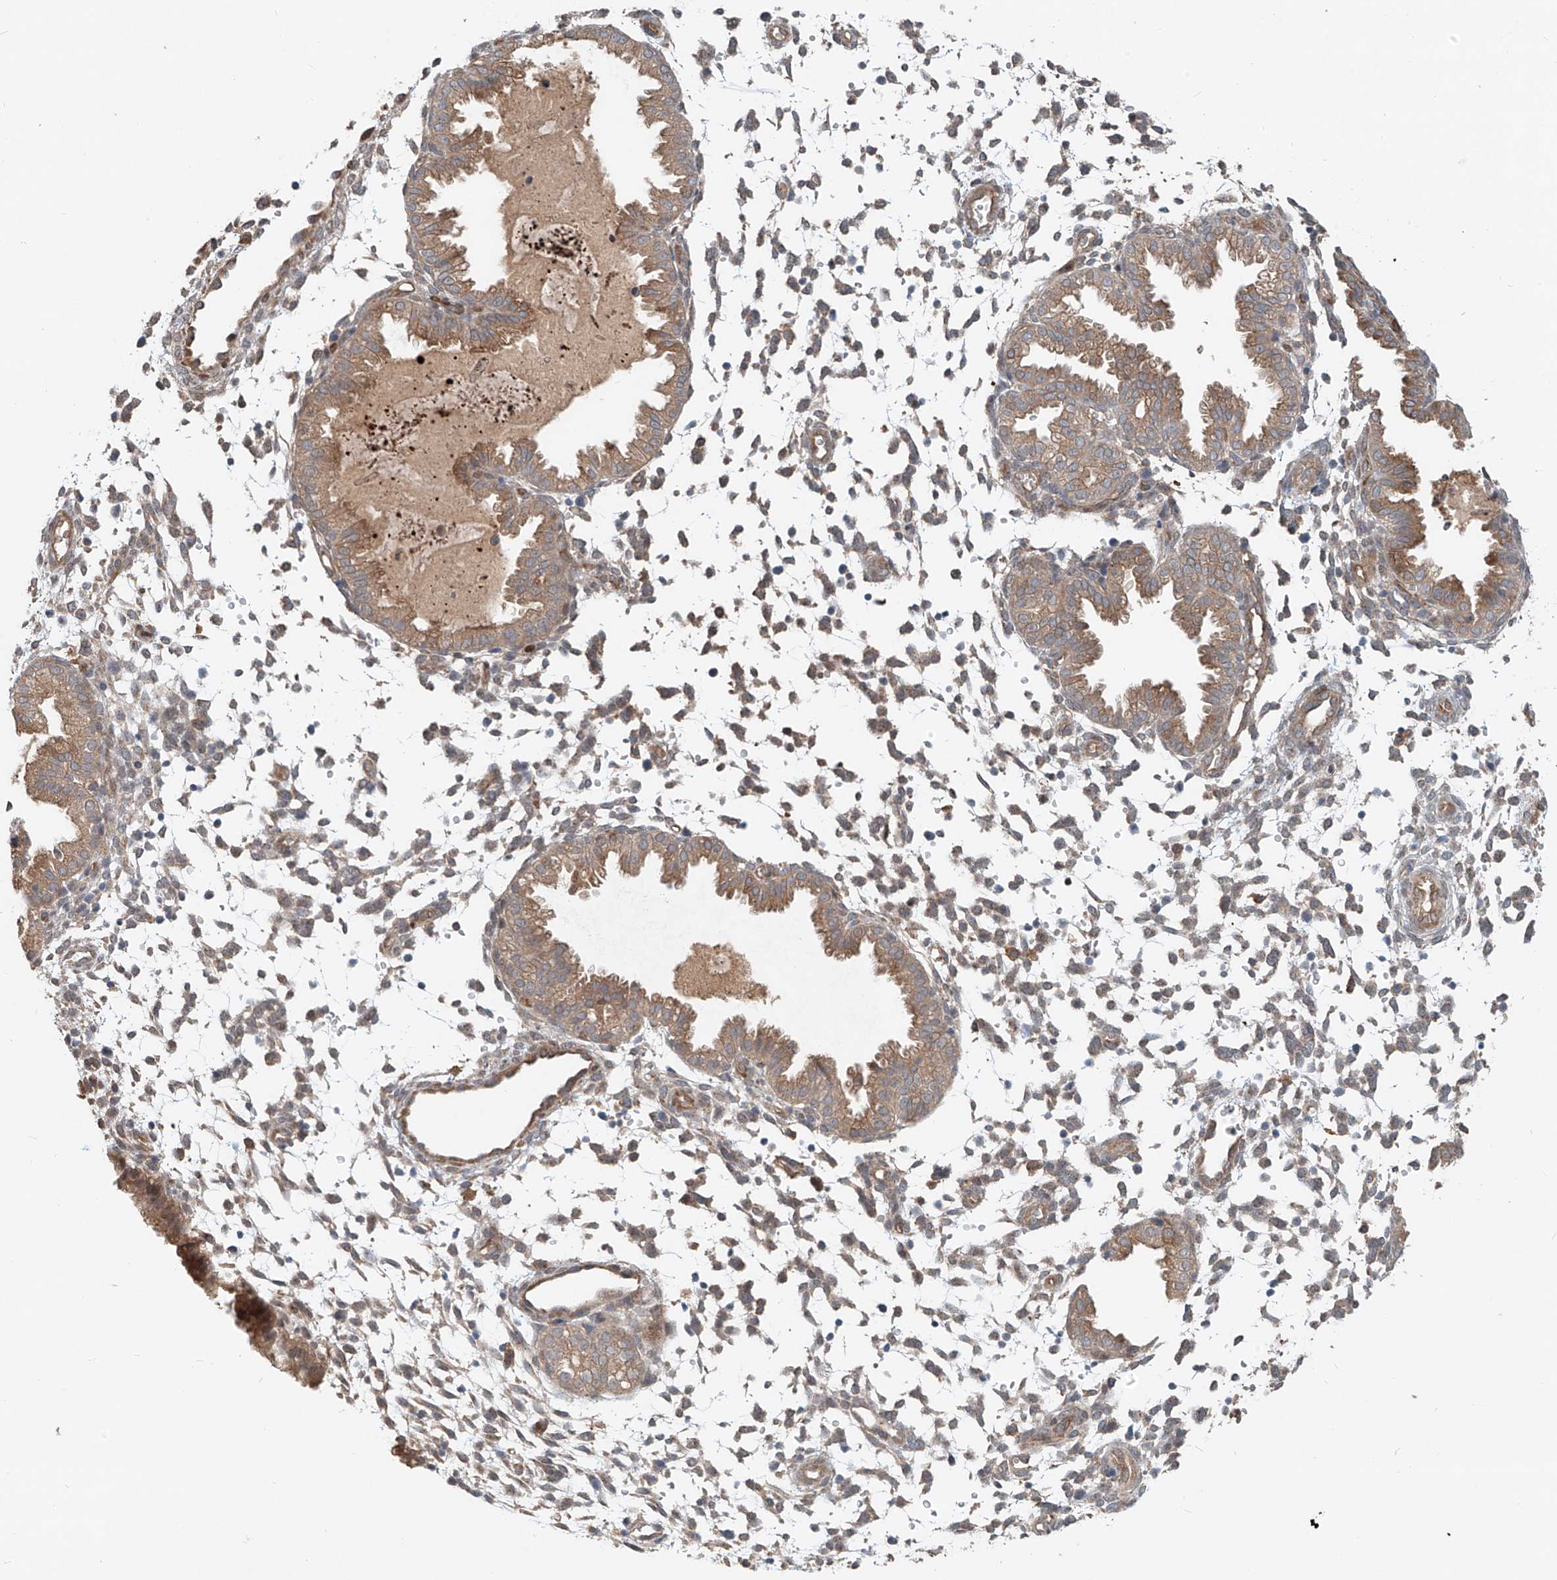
{"staining": {"intensity": "moderate", "quantity": "<25%", "location": "cytoplasmic/membranous"}, "tissue": "endometrium", "cell_type": "Cells in endometrial stroma", "image_type": "normal", "snomed": [{"axis": "morphology", "description": "Normal tissue, NOS"}, {"axis": "topography", "description": "Endometrium"}], "caption": "This is a photomicrograph of immunohistochemistry (IHC) staining of normal endometrium, which shows moderate staining in the cytoplasmic/membranous of cells in endometrial stroma.", "gene": "SASH1", "patient": {"sex": "female", "age": 33}}